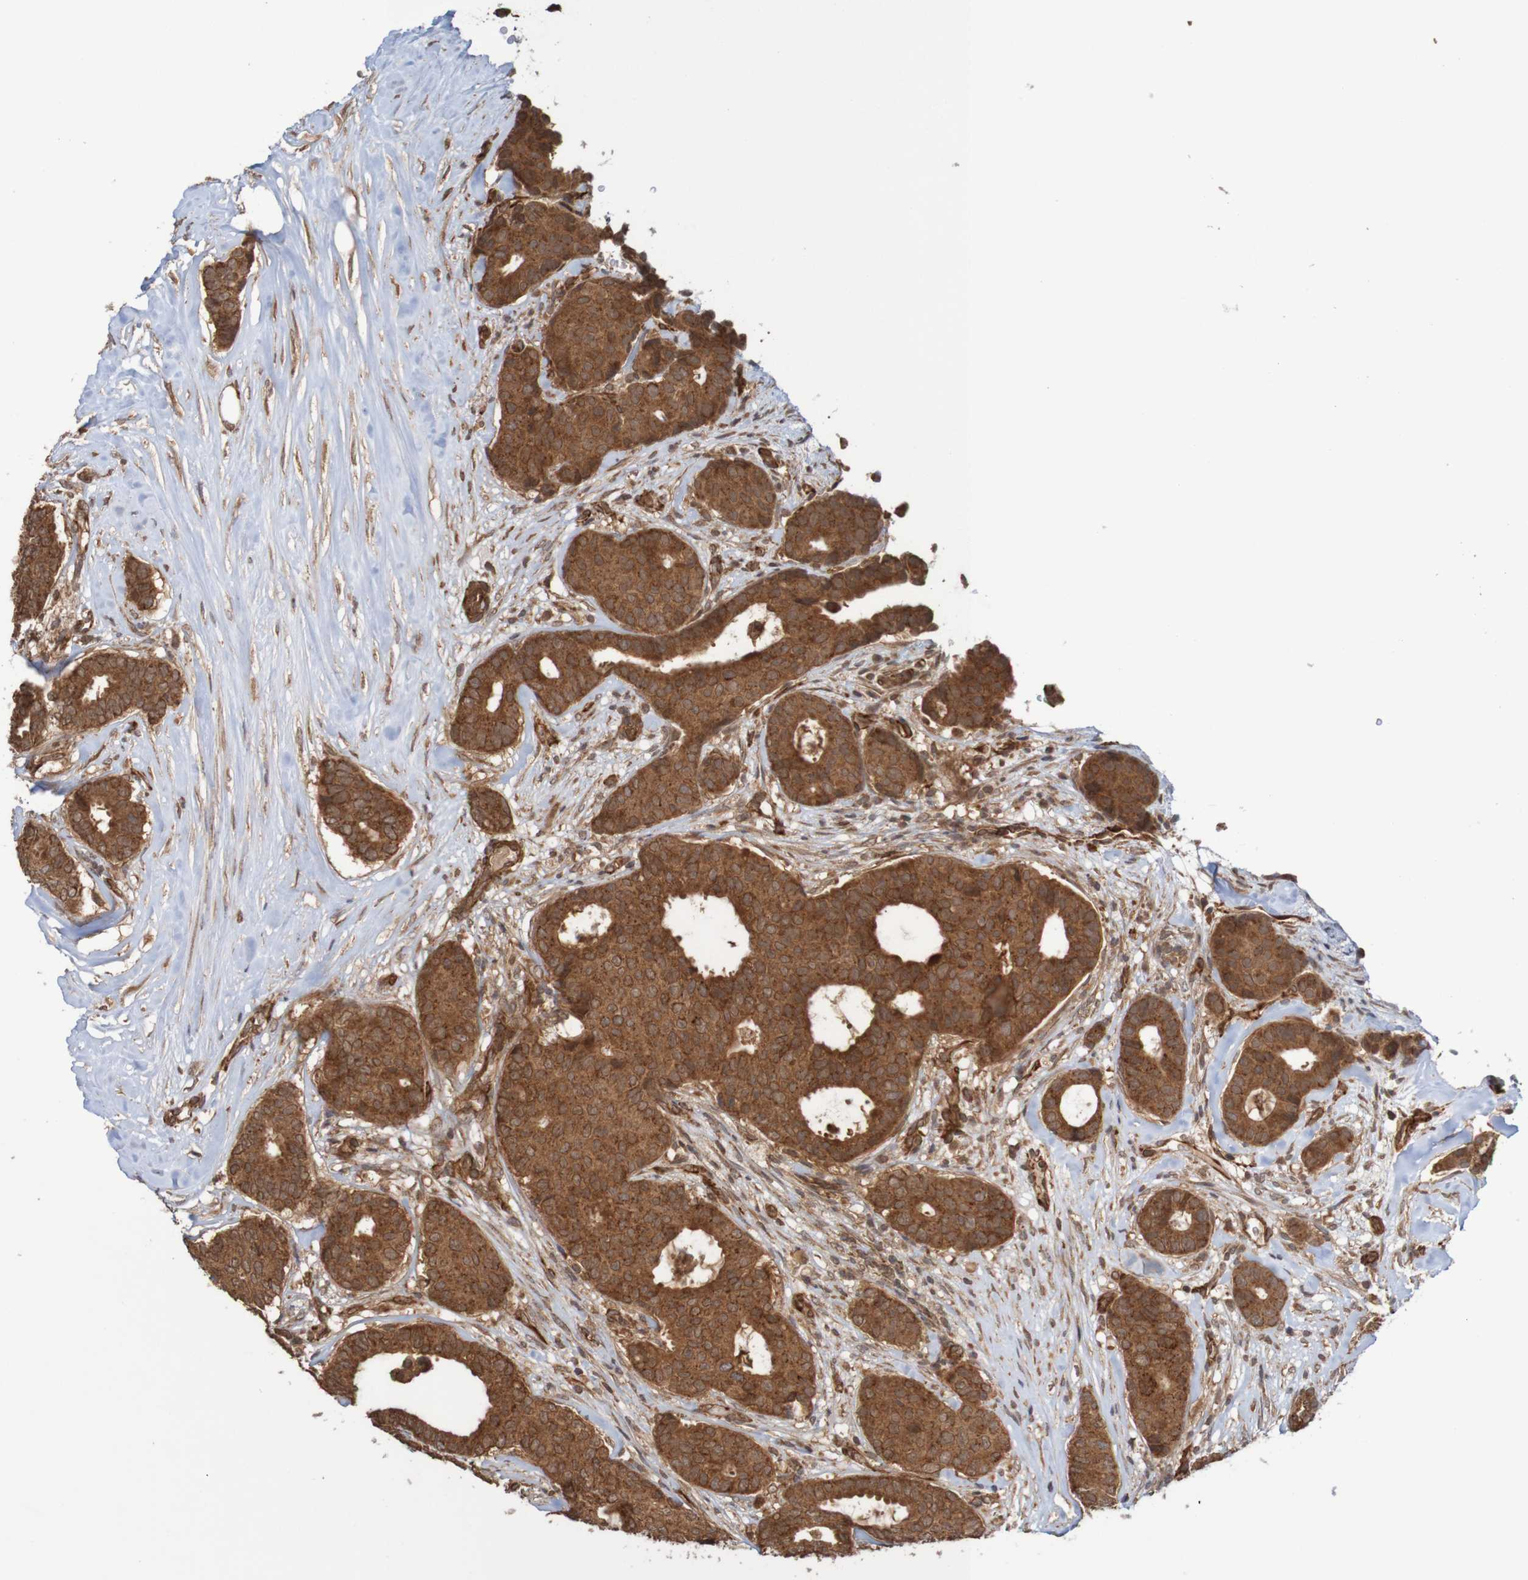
{"staining": {"intensity": "strong", "quantity": ">75%", "location": "cytoplasmic/membranous"}, "tissue": "breast cancer", "cell_type": "Tumor cells", "image_type": "cancer", "snomed": [{"axis": "morphology", "description": "Duct carcinoma"}, {"axis": "topography", "description": "Breast"}], "caption": "Protein staining of breast cancer tissue displays strong cytoplasmic/membranous staining in about >75% of tumor cells. Using DAB (brown) and hematoxylin (blue) stains, captured at high magnification using brightfield microscopy.", "gene": "MRPL52", "patient": {"sex": "female", "age": 75}}